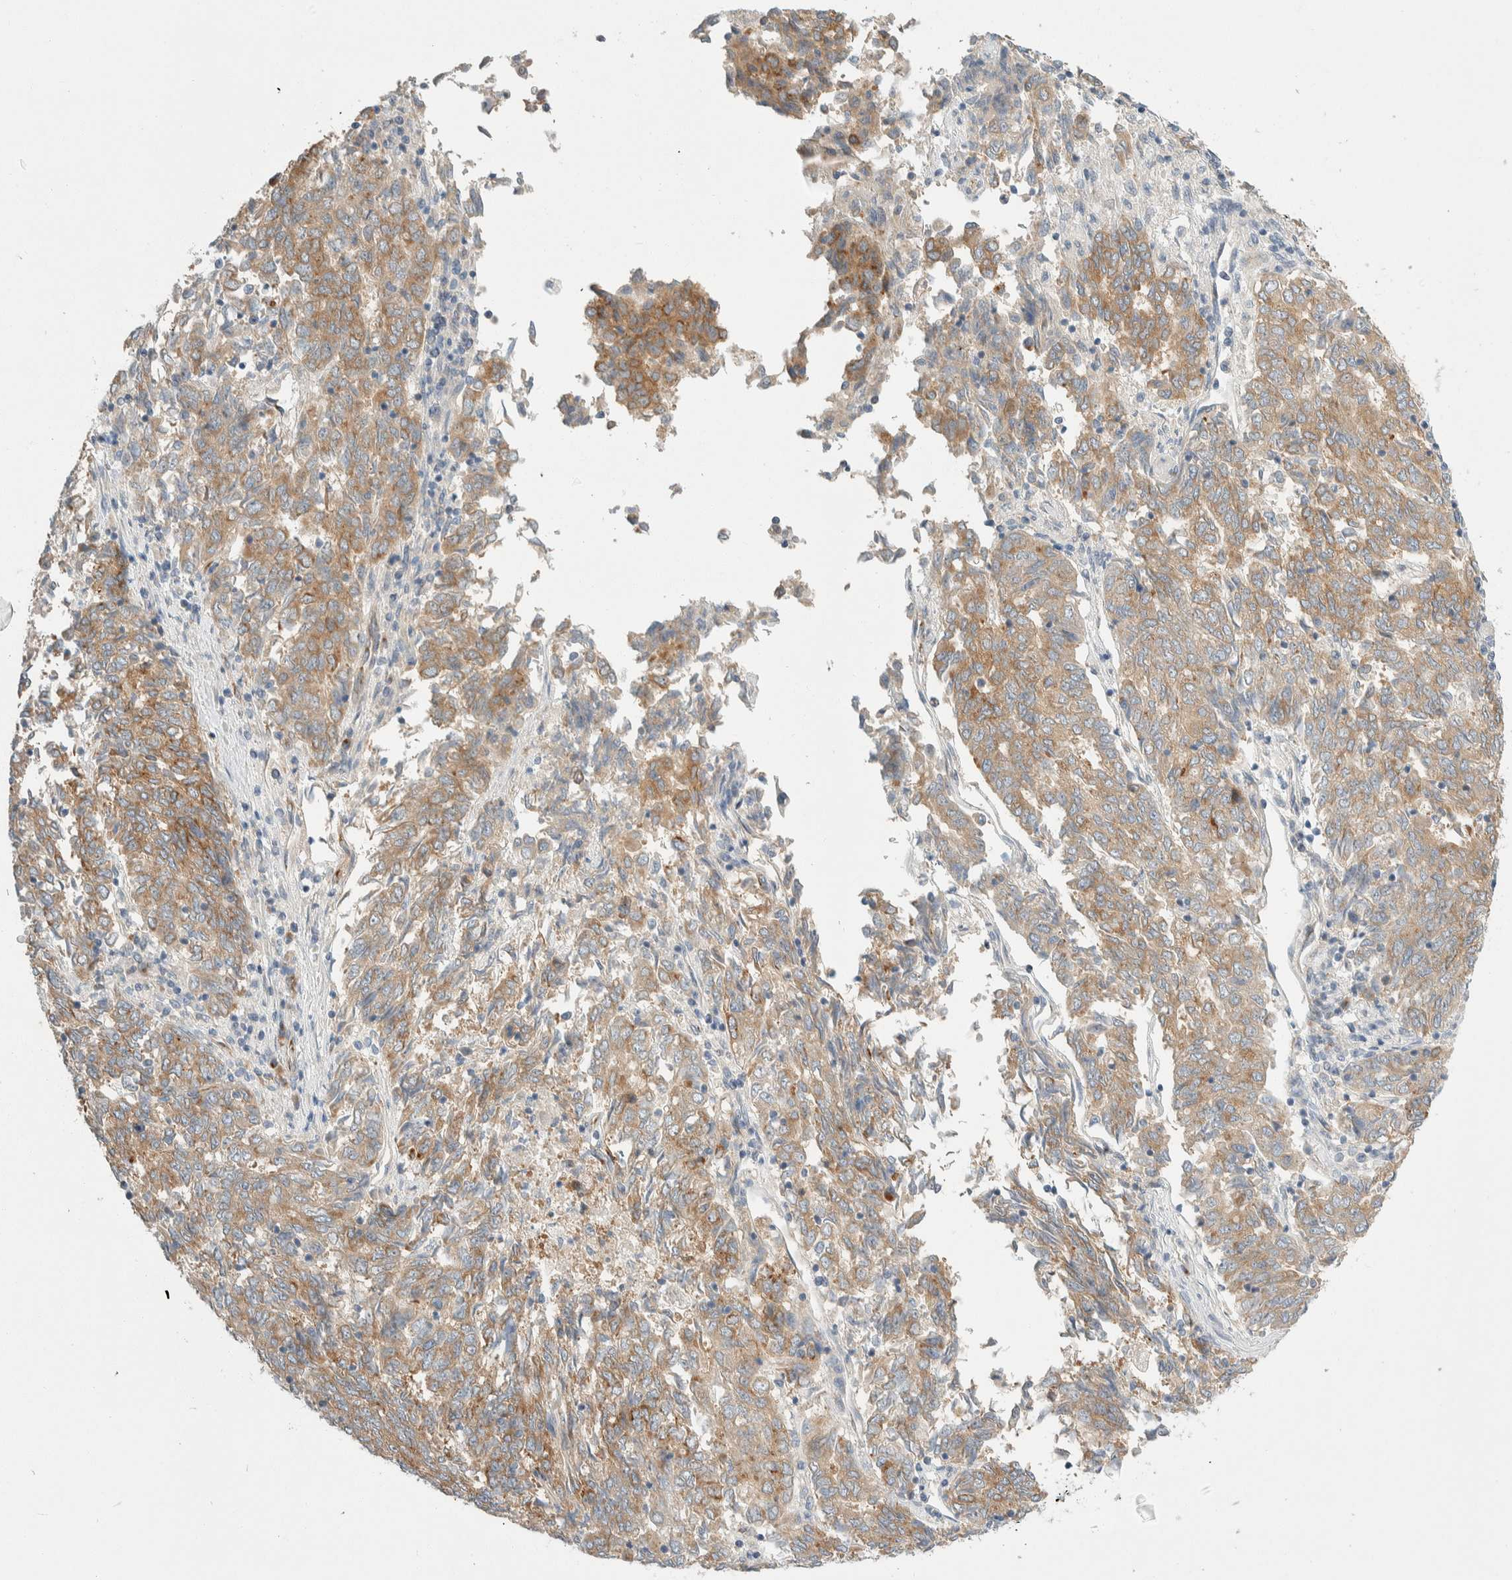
{"staining": {"intensity": "moderate", "quantity": ">75%", "location": "cytoplasmic/membranous"}, "tissue": "endometrial cancer", "cell_type": "Tumor cells", "image_type": "cancer", "snomed": [{"axis": "morphology", "description": "Adenocarcinoma, NOS"}, {"axis": "topography", "description": "Endometrium"}], "caption": "Brown immunohistochemical staining in human endometrial adenocarcinoma demonstrates moderate cytoplasmic/membranous positivity in about >75% of tumor cells. (DAB IHC with brightfield microscopy, high magnification).", "gene": "TMEM184B", "patient": {"sex": "female", "age": 80}}